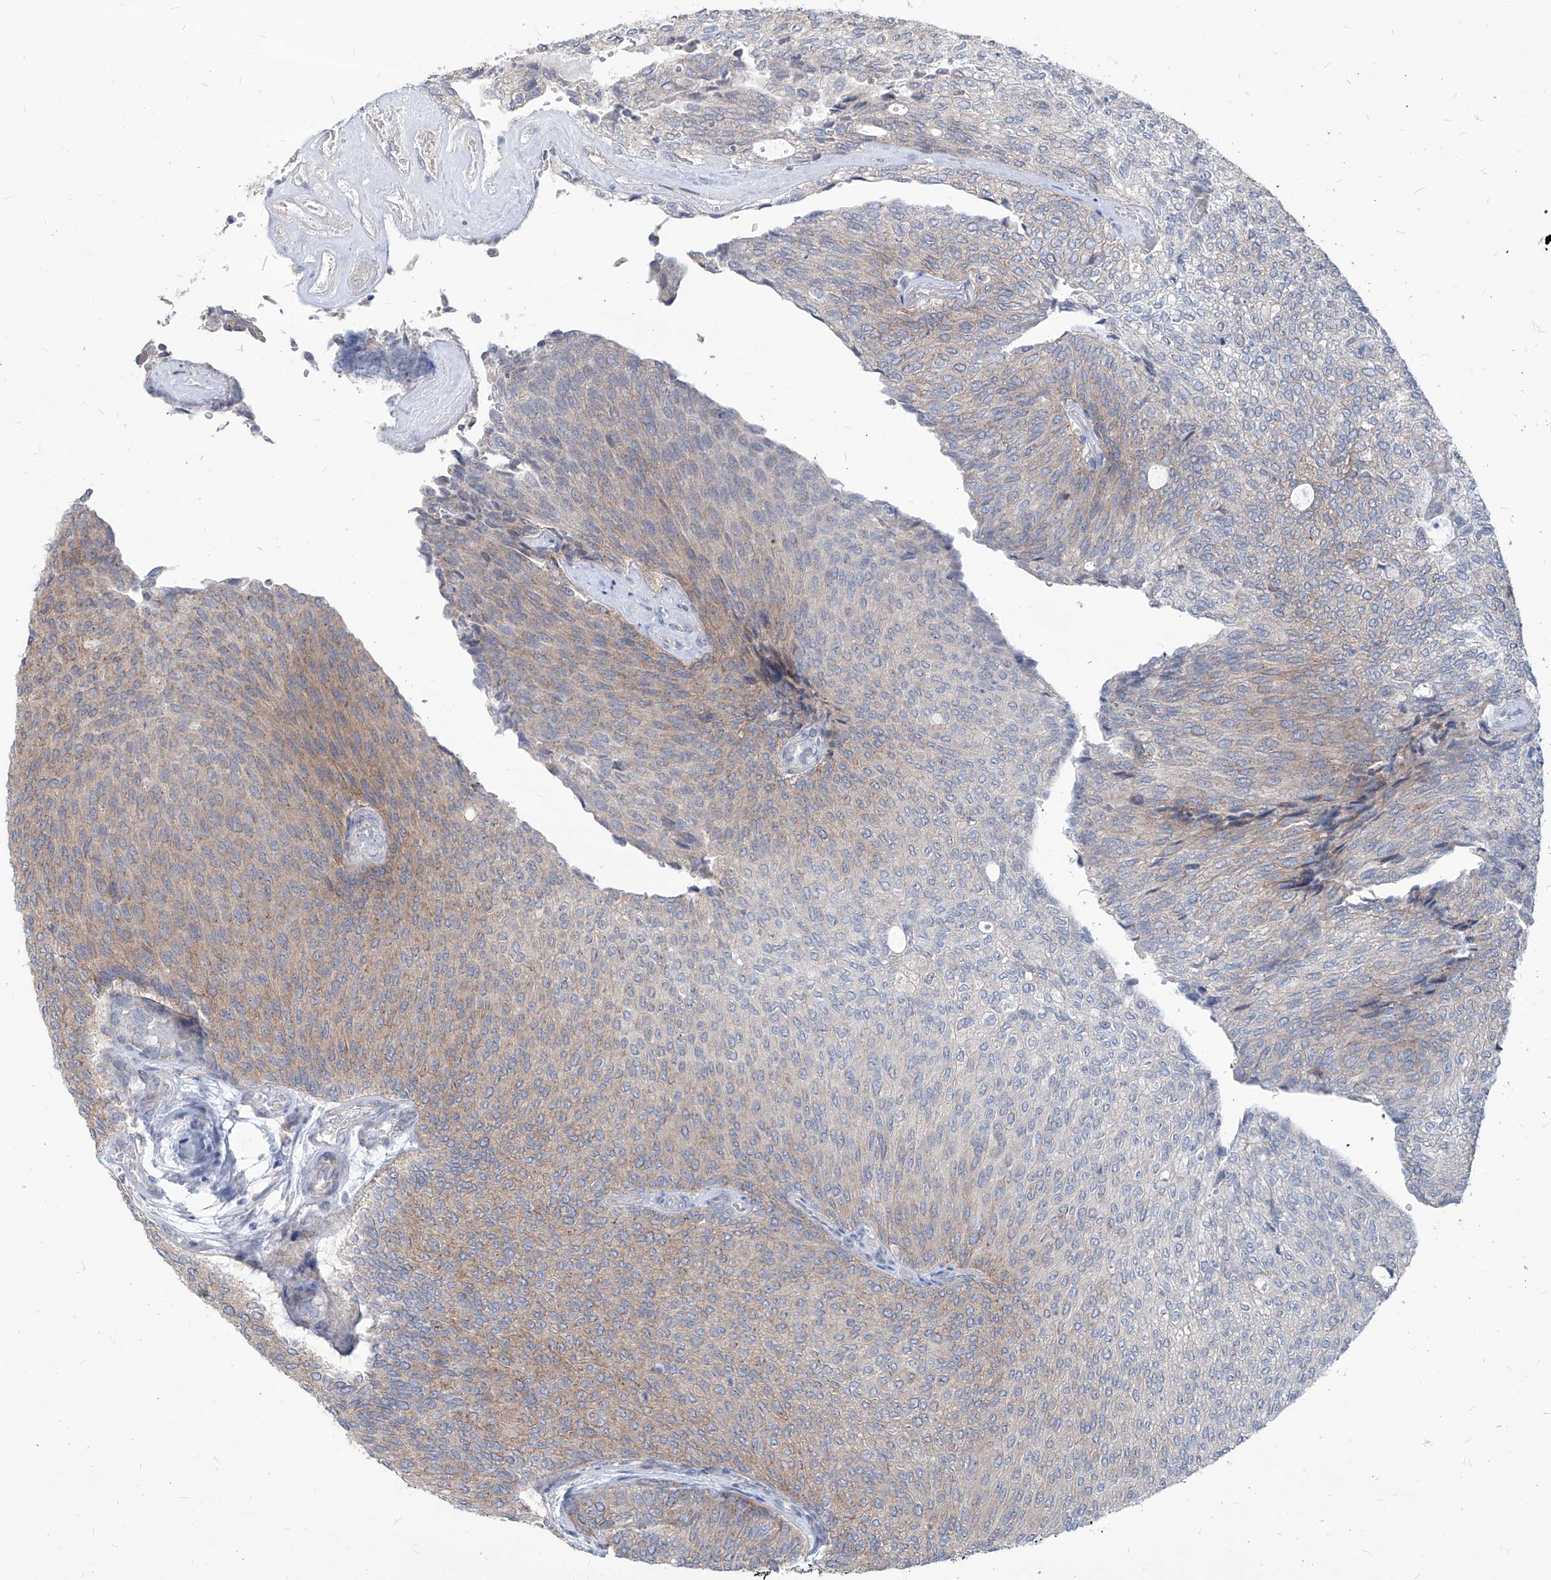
{"staining": {"intensity": "weak", "quantity": ">75%", "location": "cytoplasmic/membranous"}, "tissue": "urothelial cancer", "cell_type": "Tumor cells", "image_type": "cancer", "snomed": [{"axis": "morphology", "description": "Urothelial carcinoma, Low grade"}, {"axis": "topography", "description": "Urinary bladder"}], "caption": "The photomicrograph demonstrates a brown stain indicating the presence of a protein in the cytoplasmic/membranous of tumor cells in urothelial cancer.", "gene": "AGPS", "patient": {"sex": "female", "age": 79}}